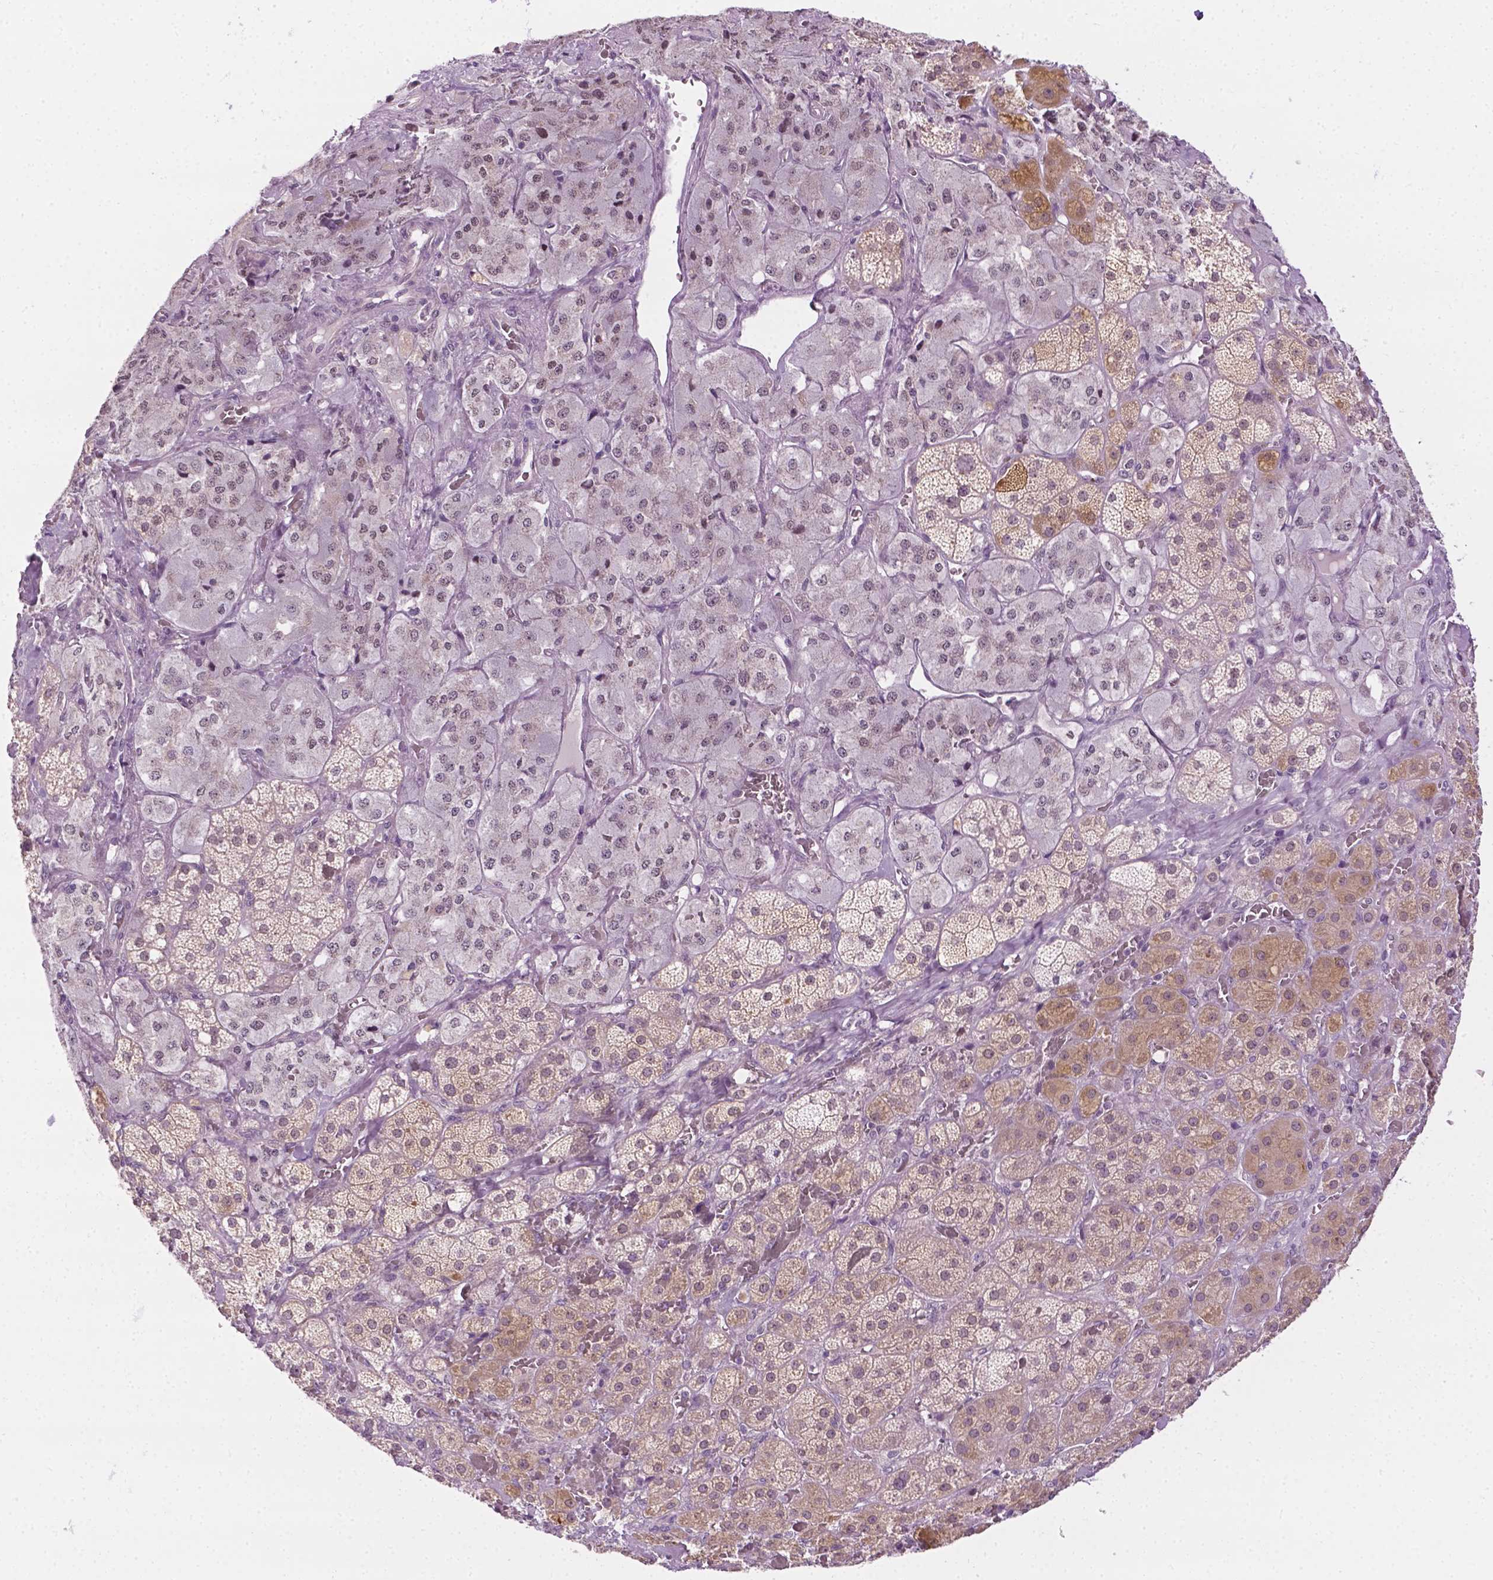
{"staining": {"intensity": "weak", "quantity": "25%-75%", "location": "cytoplasmic/membranous,nuclear"}, "tissue": "adrenal gland", "cell_type": "Glandular cells", "image_type": "normal", "snomed": [{"axis": "morphology", "description": "Normal tissue, NOS"}, {"axis": "topography", "description": "Adrenal gland"}], "caption": "High-power microscopy captured an immunohistochemistry (IHC) micrograph of benign adrenal gland, revealing weak cytoplasmic/membranous,nuclear positivity in approximately 25%-75% of glandular cells.", "gene": "DENND4A", "patient": {"sex": "male", "age": 57}}